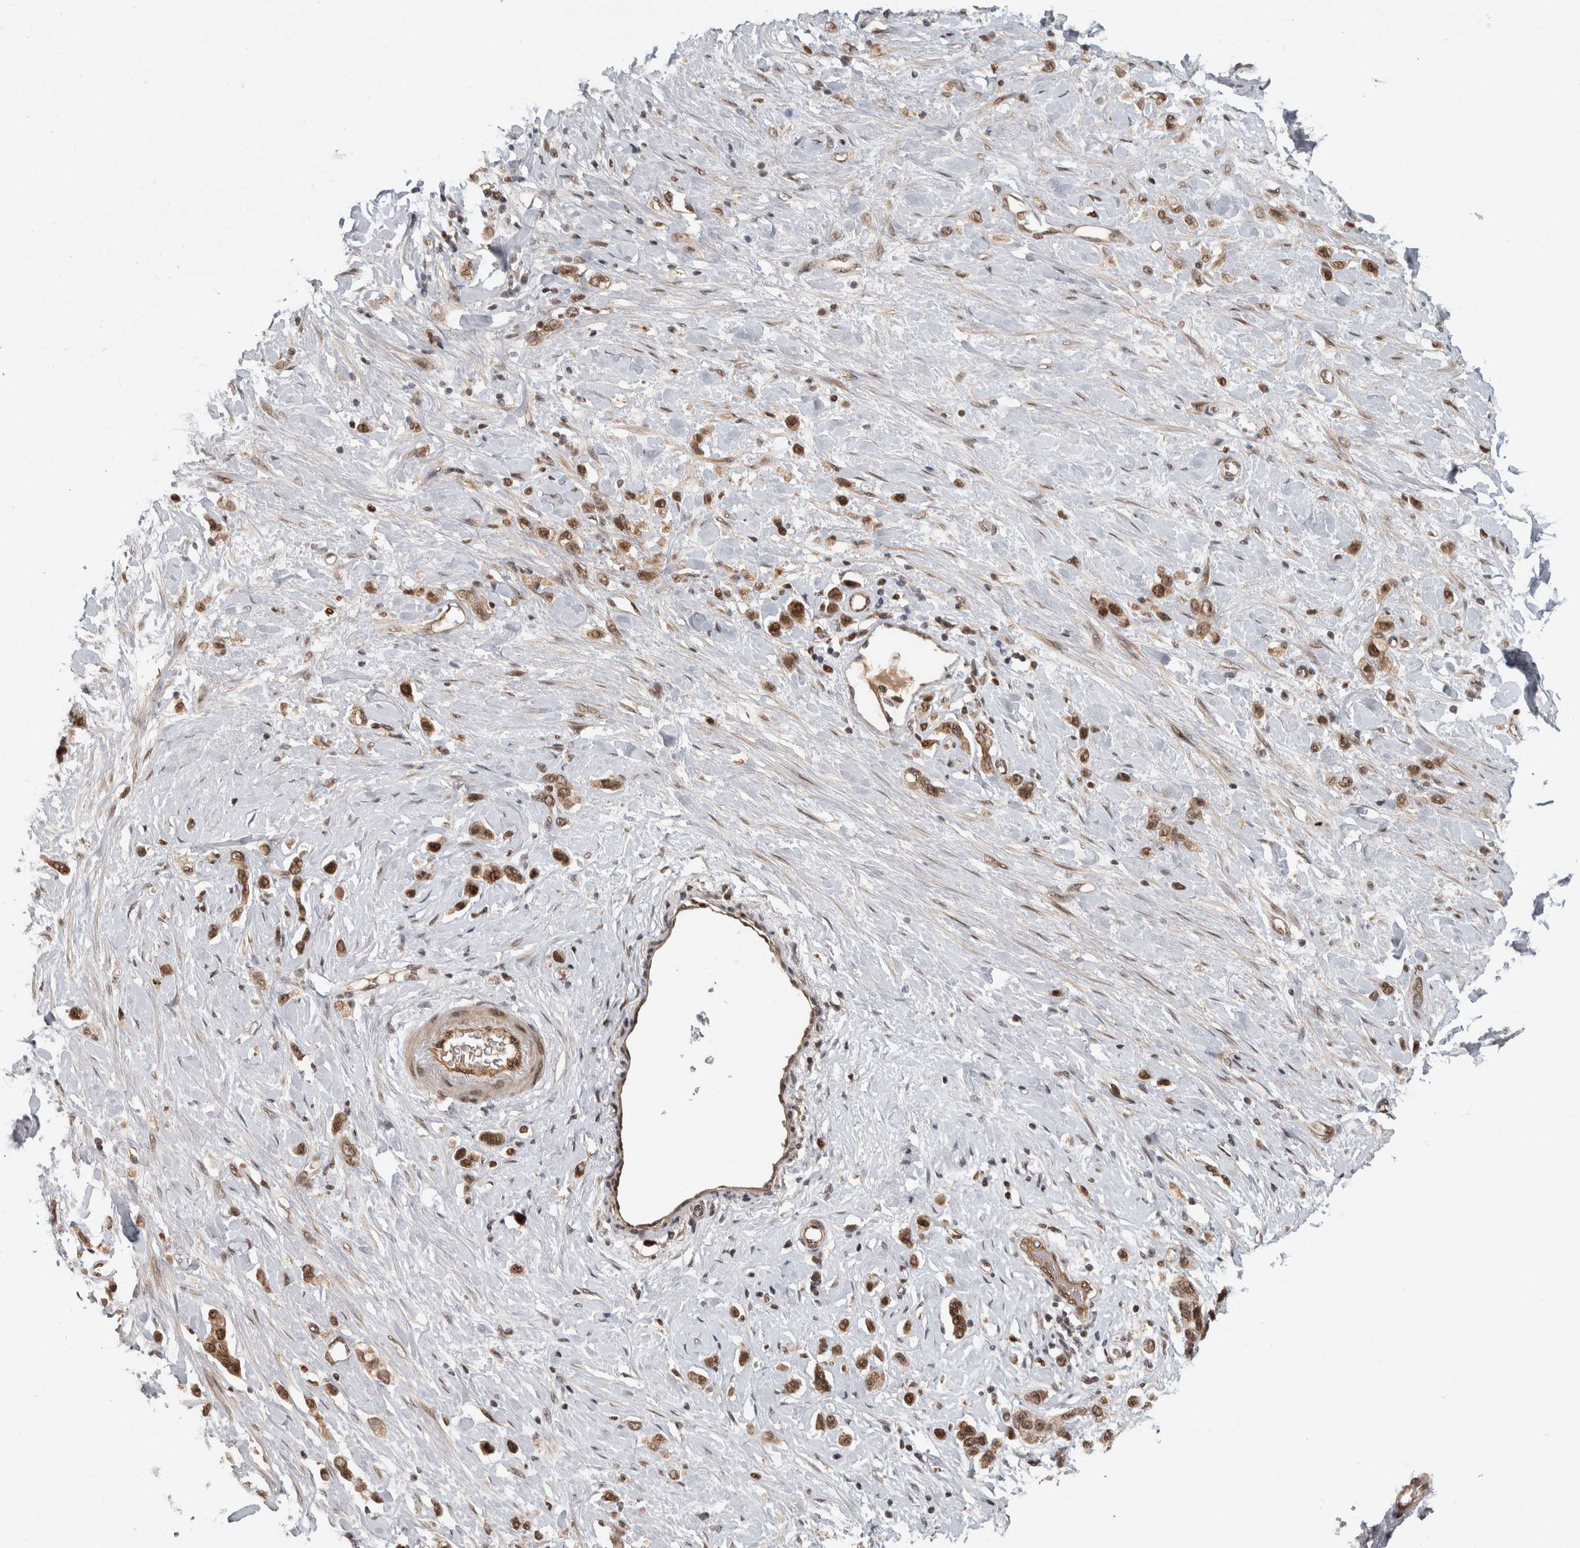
{"staining": {"intensity": "moderate", "quantity": ">75%", "location": "nuclear"}, "tissue": "stomach cancer", "cell_type": "Tumor cells", "image_type": "cancer", "snomed": [{"axis": "morphology", "description": "Adenocarcinoma, NOS"}, {"axis": "topography", "description": "Stomach"}], "caption": "A high-resolution micrograph shows immunohistochemistry staining of stomach cancer (adenocarcinoma), which demonstrates moderate nuclear staining in about >75% of tumor cells. (brown staining indicates protein expression, while blue staining denotes nuclei).", "gene": "RPS6KA4", "patient": {"sex": "female", "age": 65}}